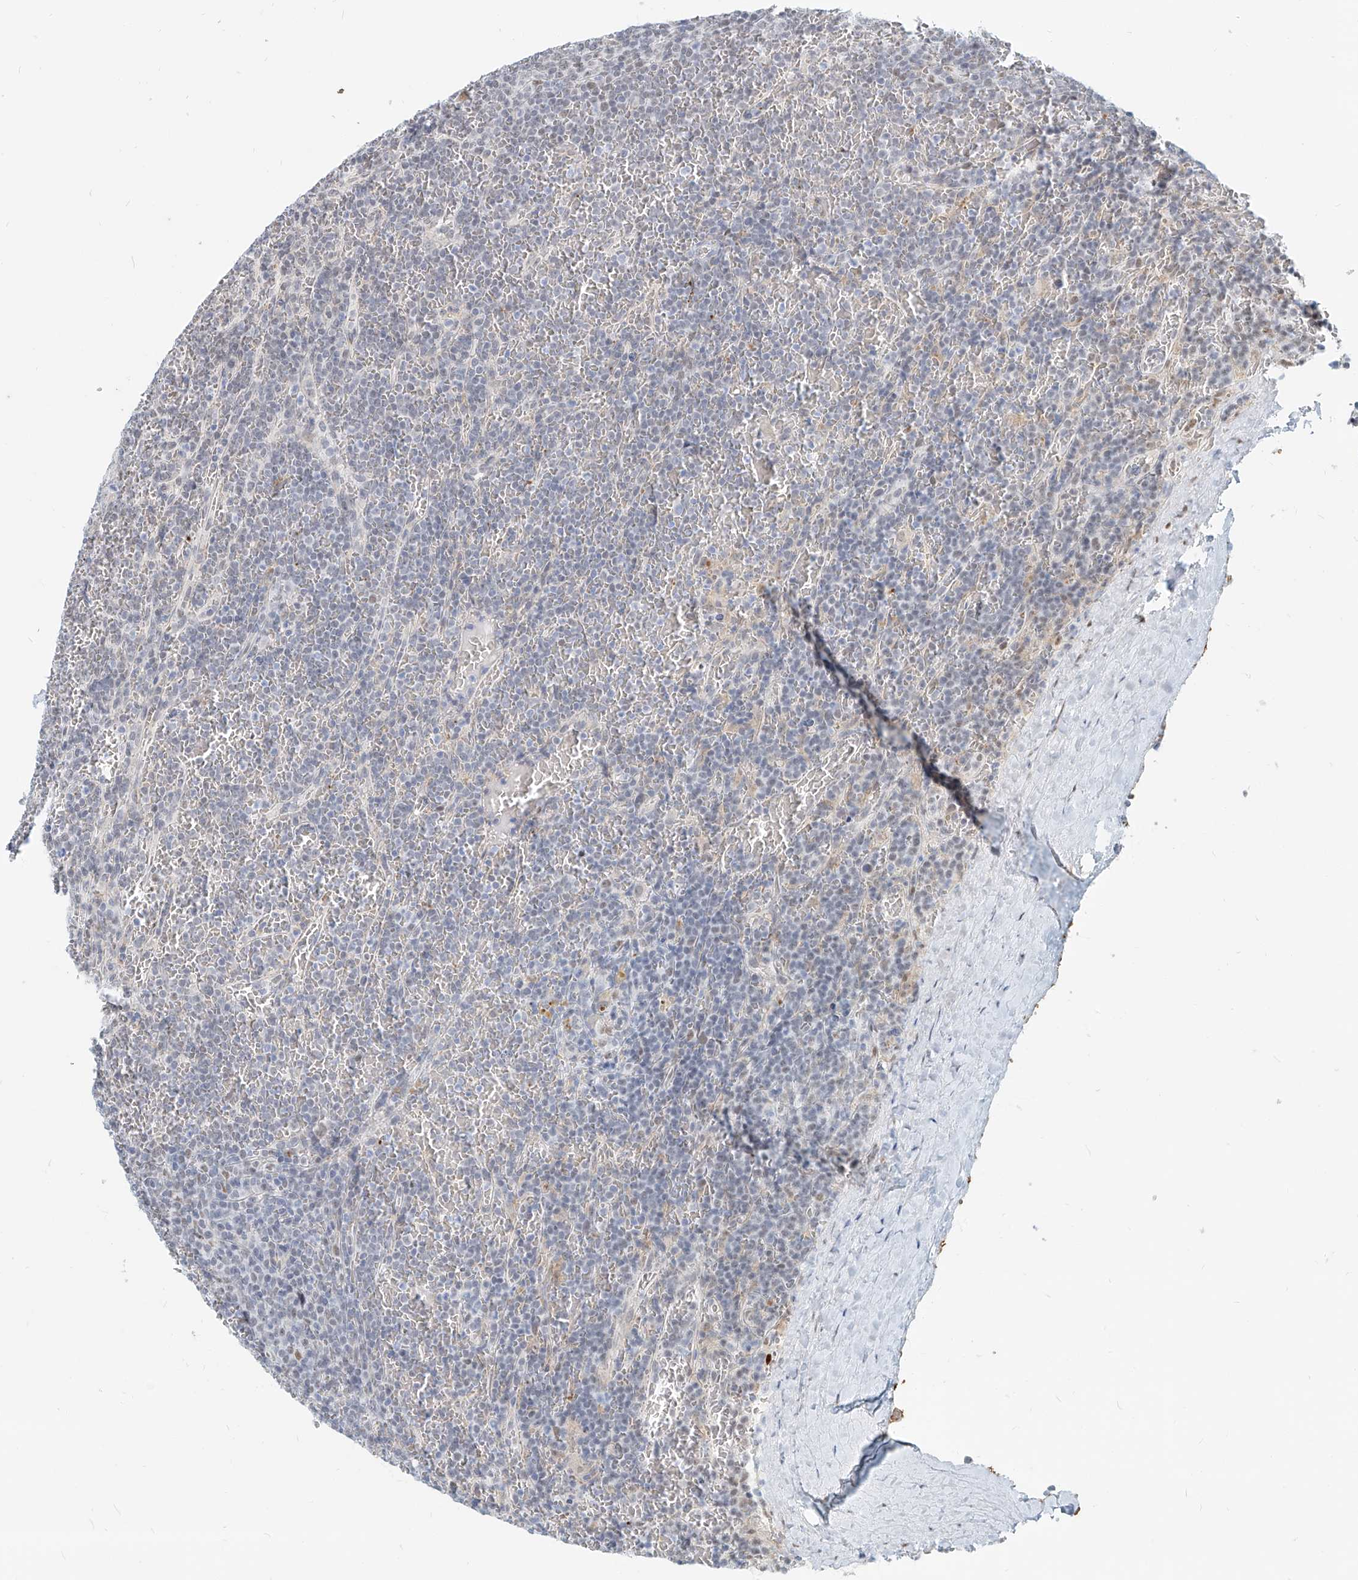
{"staining": {"intensity": "negative", "quantity": "none", "location": "none"}, "tissue": "lymphoma", "cell_type": "Tumor cells", "image_type": "cancer", "snomed": [{"axis": "morphology", "description": "Malignant lymphoma, non-Hodgkin's type, Low grade"}, {"axis": "topography", "description": "Spleen"}], "caption": "Tumor cells are negative for brown protein staining in low-grade malignant lymphoma, non-Hodgkin's type.", "gene": "SASH1", "patient": {"sex": "female", "age": 19}}